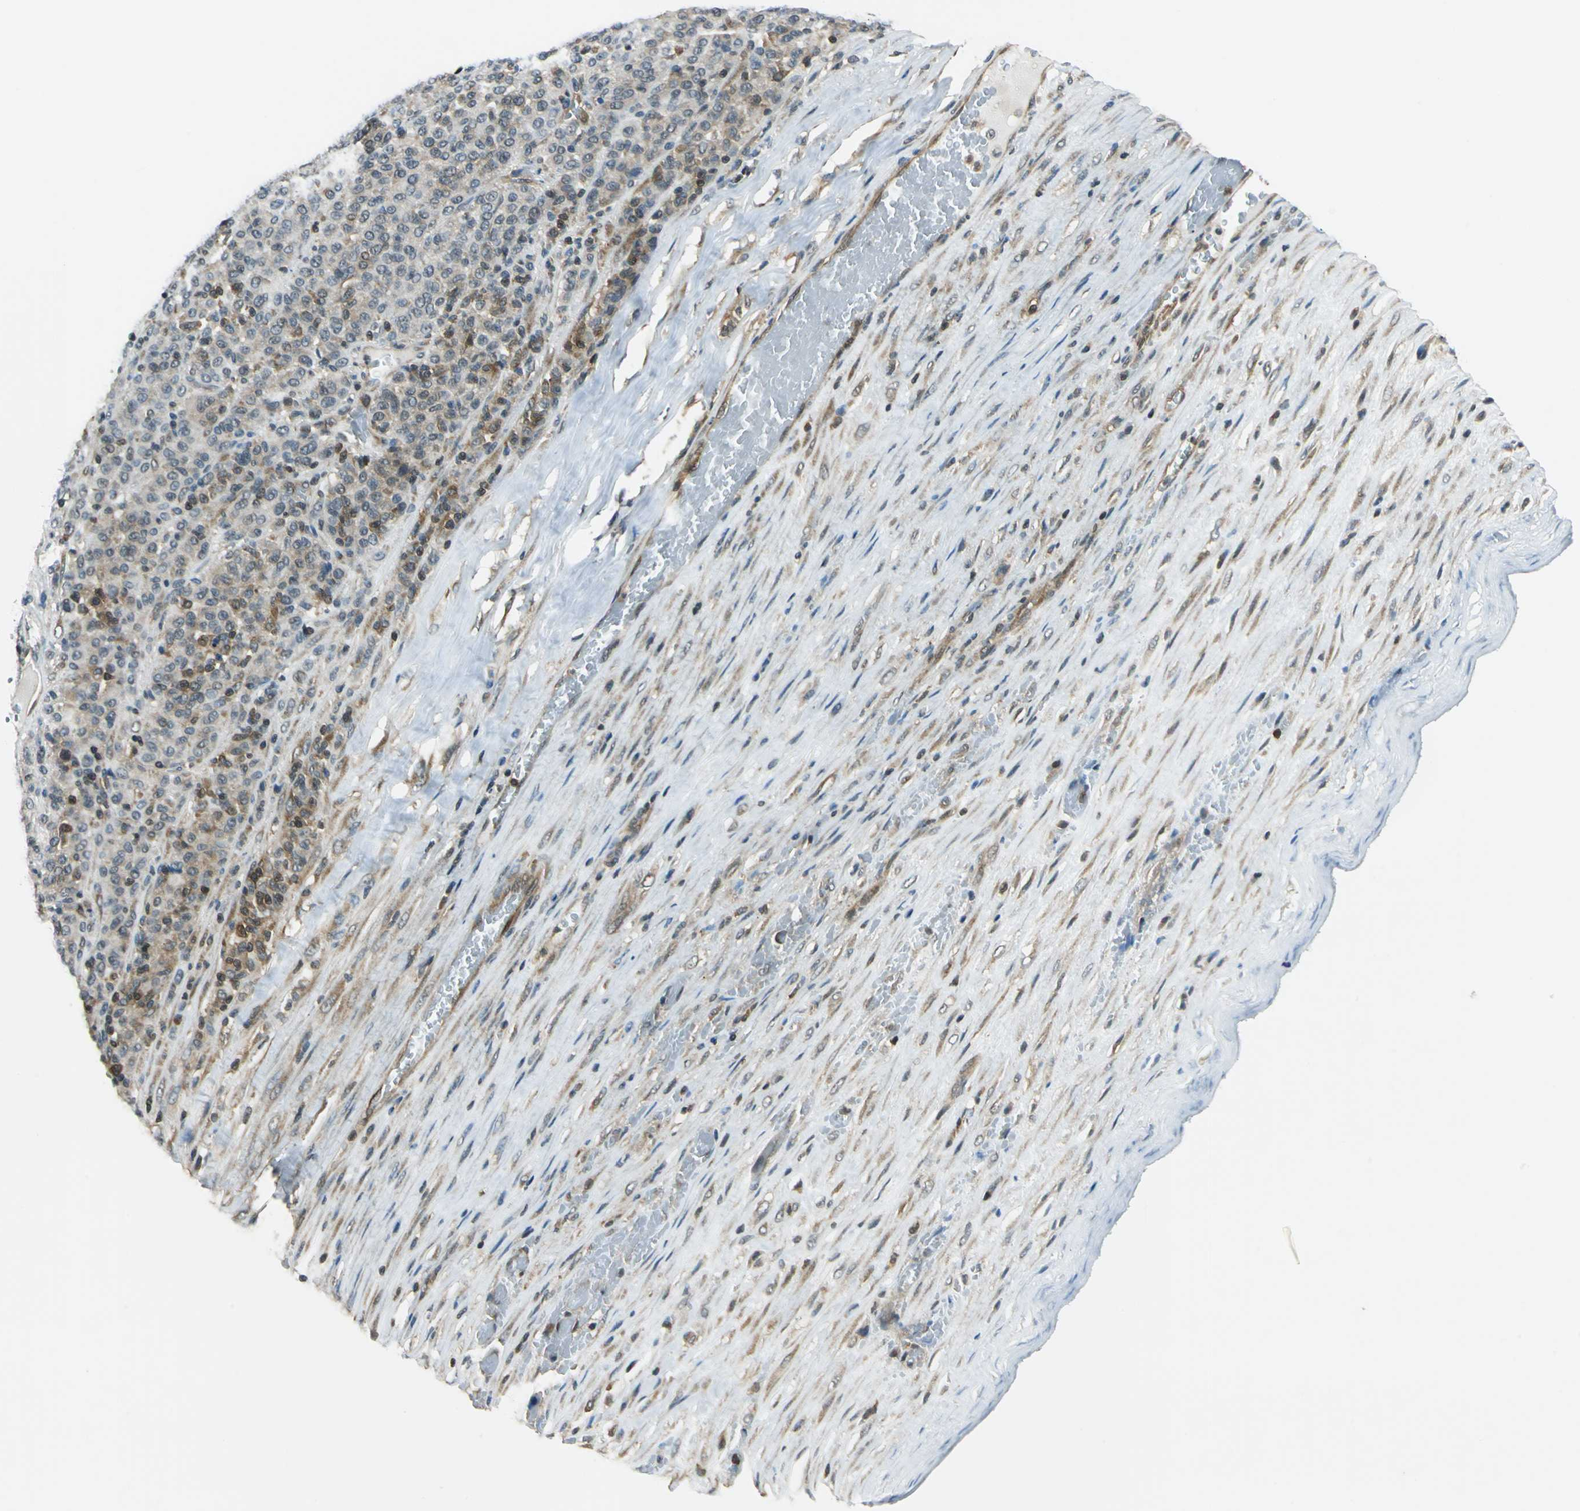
{"staining": {"intensity": "moderate", "quantity": "<25%", "location": "cytoplasmic/membranous,nuclear"}, "tissue": "melanoma", "cell_type": "Tumor cells", "image_type": "cancer", "snomed": [{"axis": "morphology", "description": "Malignant melanoma, Metastatic site"}, {"axis": "topography", "description": "Pancreas"}], "caption": "Tumor cells reveal moderate cytoplasmic/membranous and nuclear staining in about <25% of cells in melanoma. The protein is stained brown, and the nuclei are stained in blue (DAB (3,3'-diaminobenzidine) IHC with brightfield microscopy, high magnification).", "gene": "ARPC3", "patient": {"sex": "female", "age": 30}}